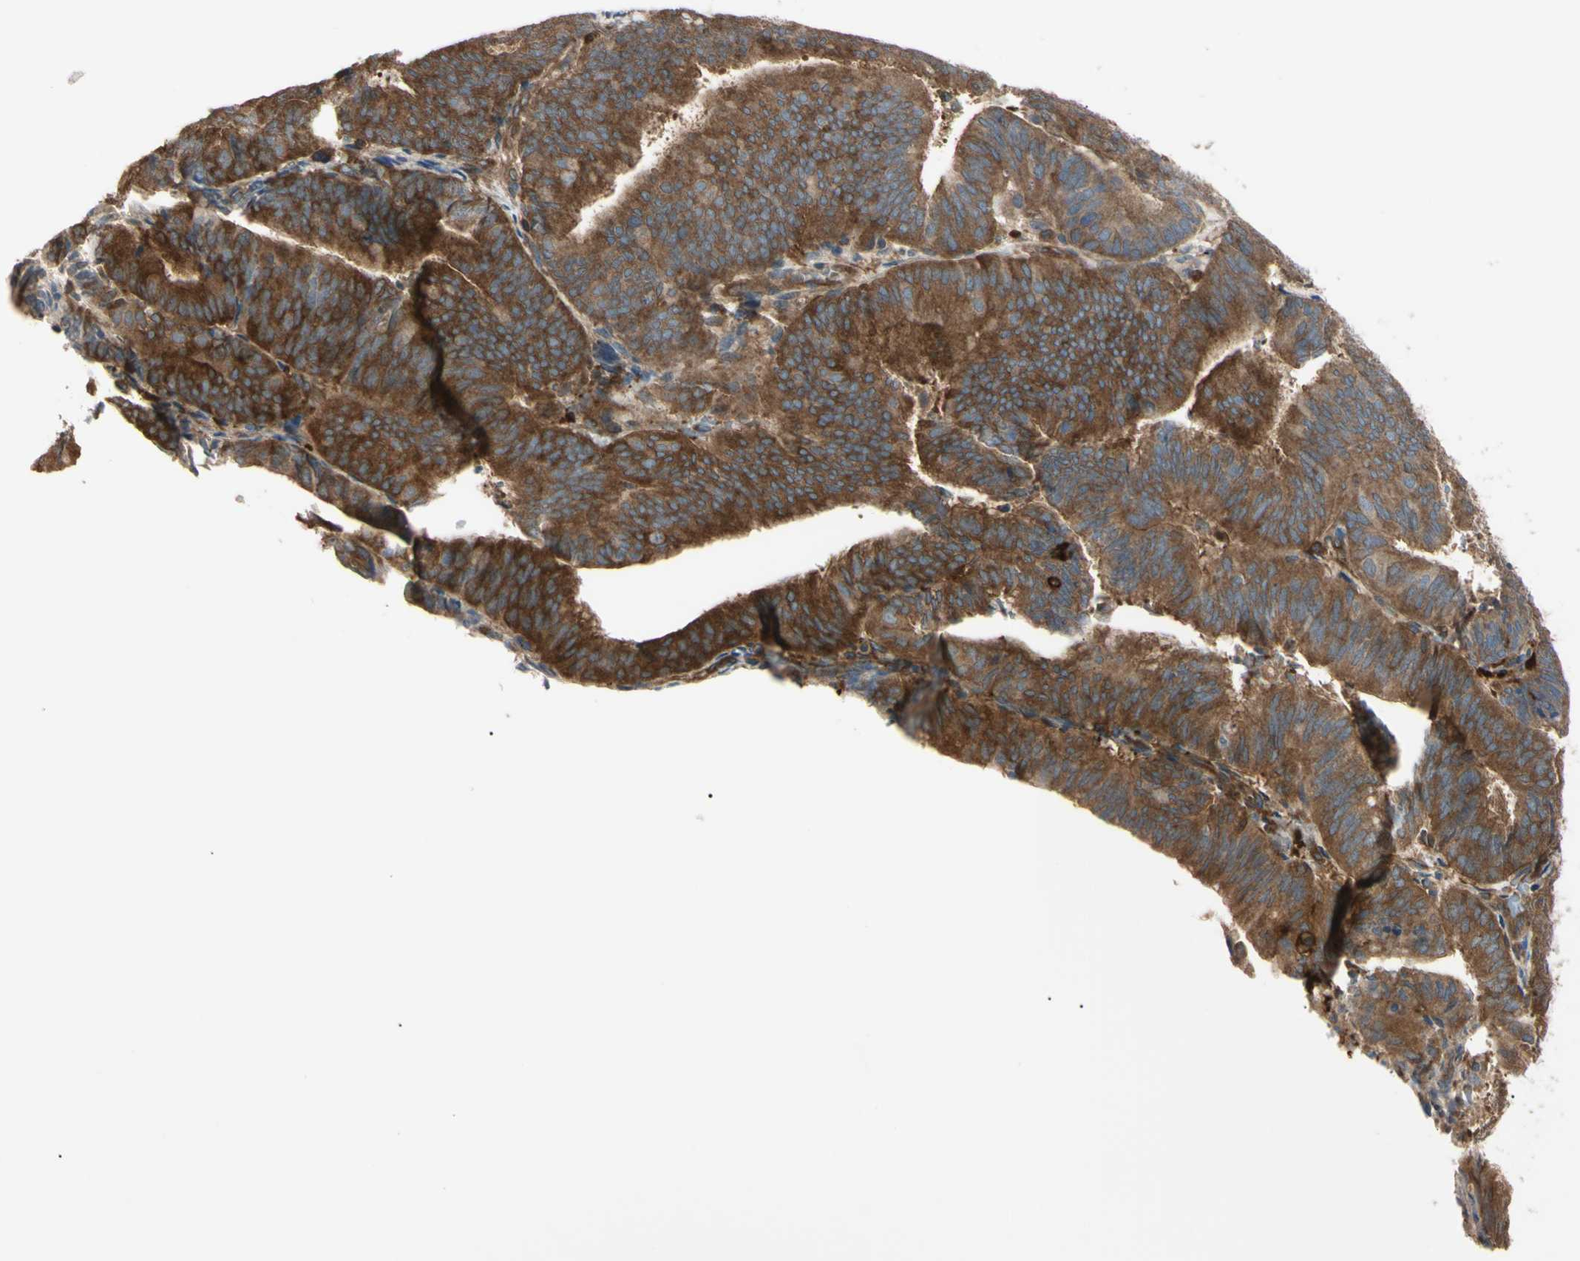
{"staining": {"intensity": "strong", "quantity": ">75%", "location": "cytoplasmic/membranous"}, "tissue": "endometrial cancer", "cell_type": "Tumor cells", "image_type": "cancer", "snomed": [{"axis": "morphology", "description": "Adenocarcinoma, NOS"}, {"axis": "topography", "description": "Uterus"}], "caption": "Immunohistochemical staining of human endometrial cancer (adenocarcinoma) reveals high levels of strong cytoplasmic/membranous staining in approximately >75% of tumor cells.", "gene": "PTPN12", "patient": {"sex": "female", "age": 60}}